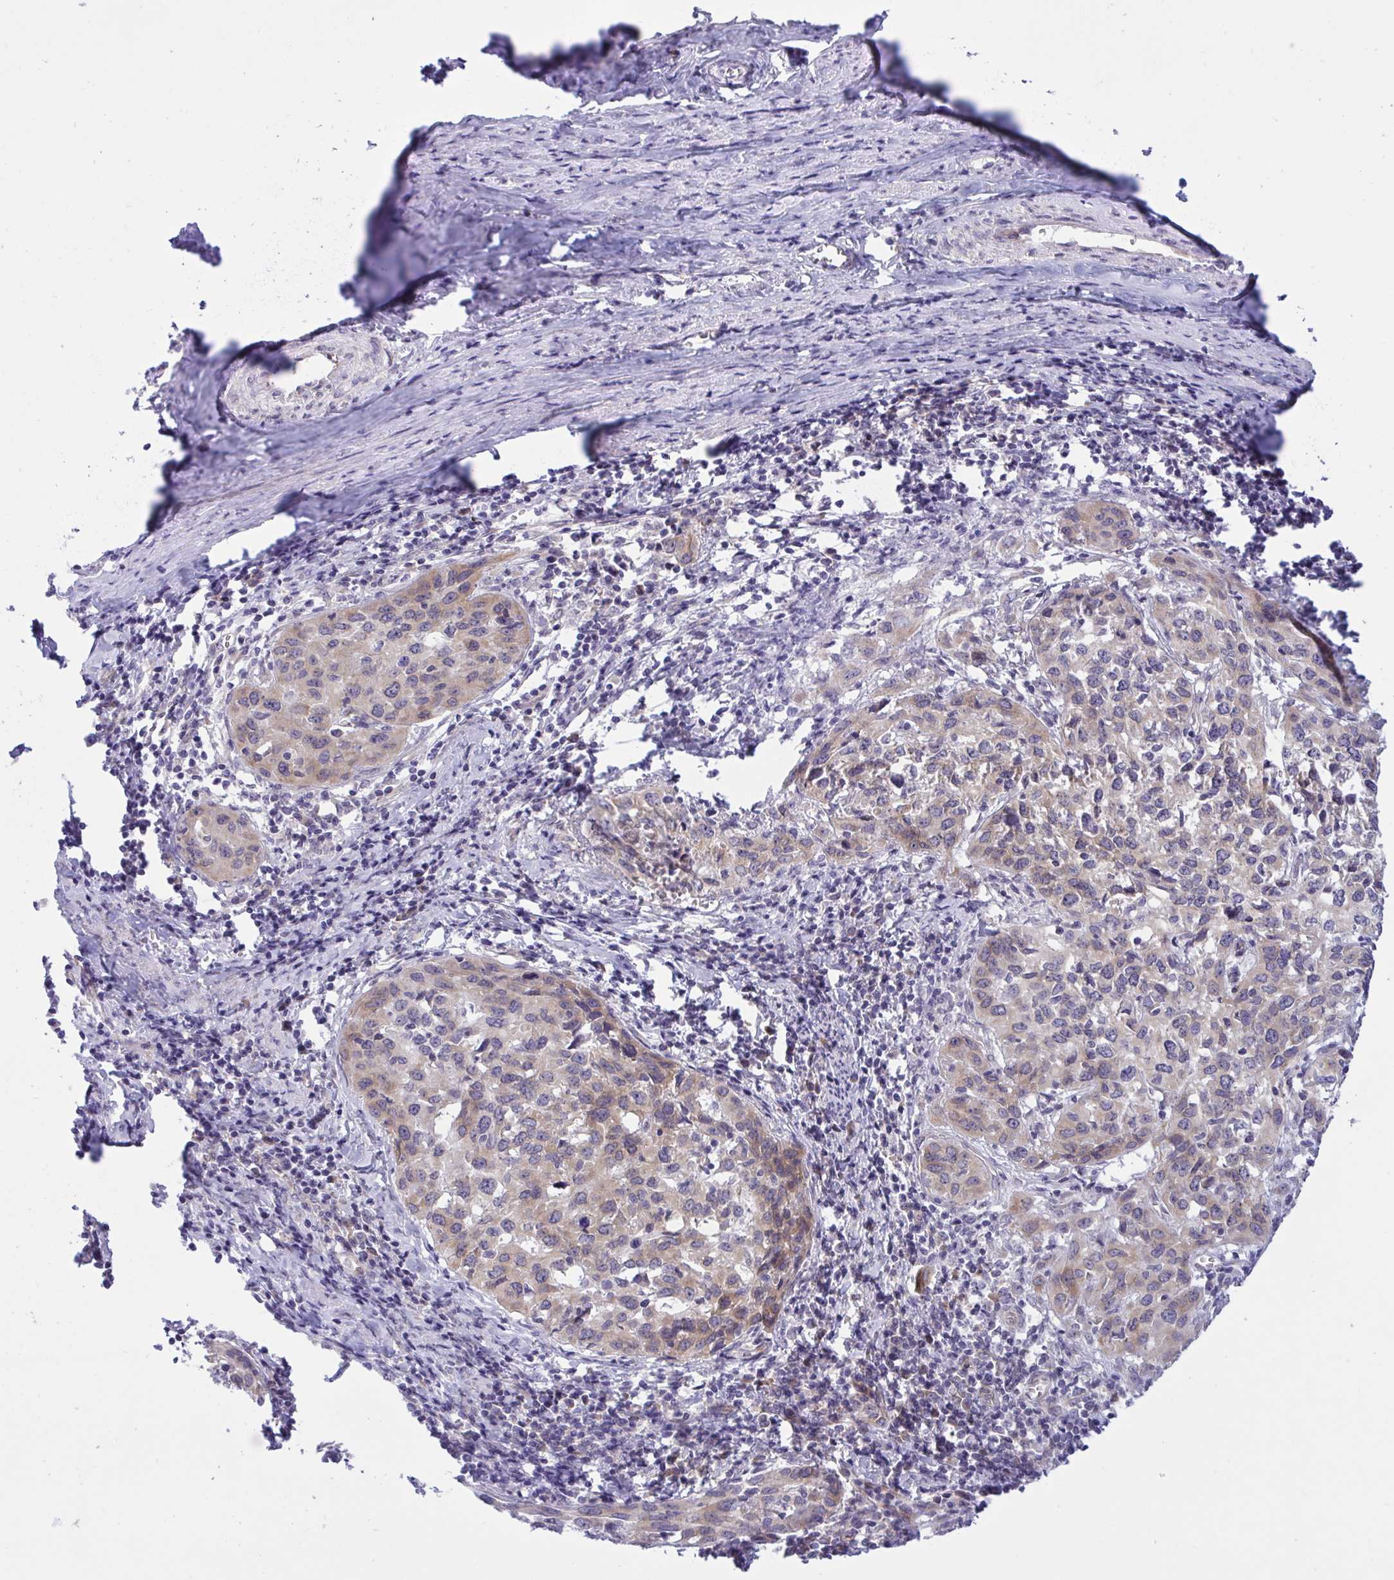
{"staining": {"intensity": "moderate", "quantity": ">75%", "location": "cytoplasmic/membranous"}, "tissue": "cervical cancer", "cell_type": "Tumor cells", "image_type": "cancer", "snomed": [{"axis": "morphology", "description": "Squamous cell carcinoma, NOS"}, {"axis": "topography", "description": "Cervix"}], "caption": "This histopathology image reveals IHC staining of cervical cancer (squamous cell carcinoma), with medium moderate cytoplasmic/membranous staining in about >75% of tumor cells.", "gene": "CAMLG", "patient": {"sex": "female", "age": 51}}